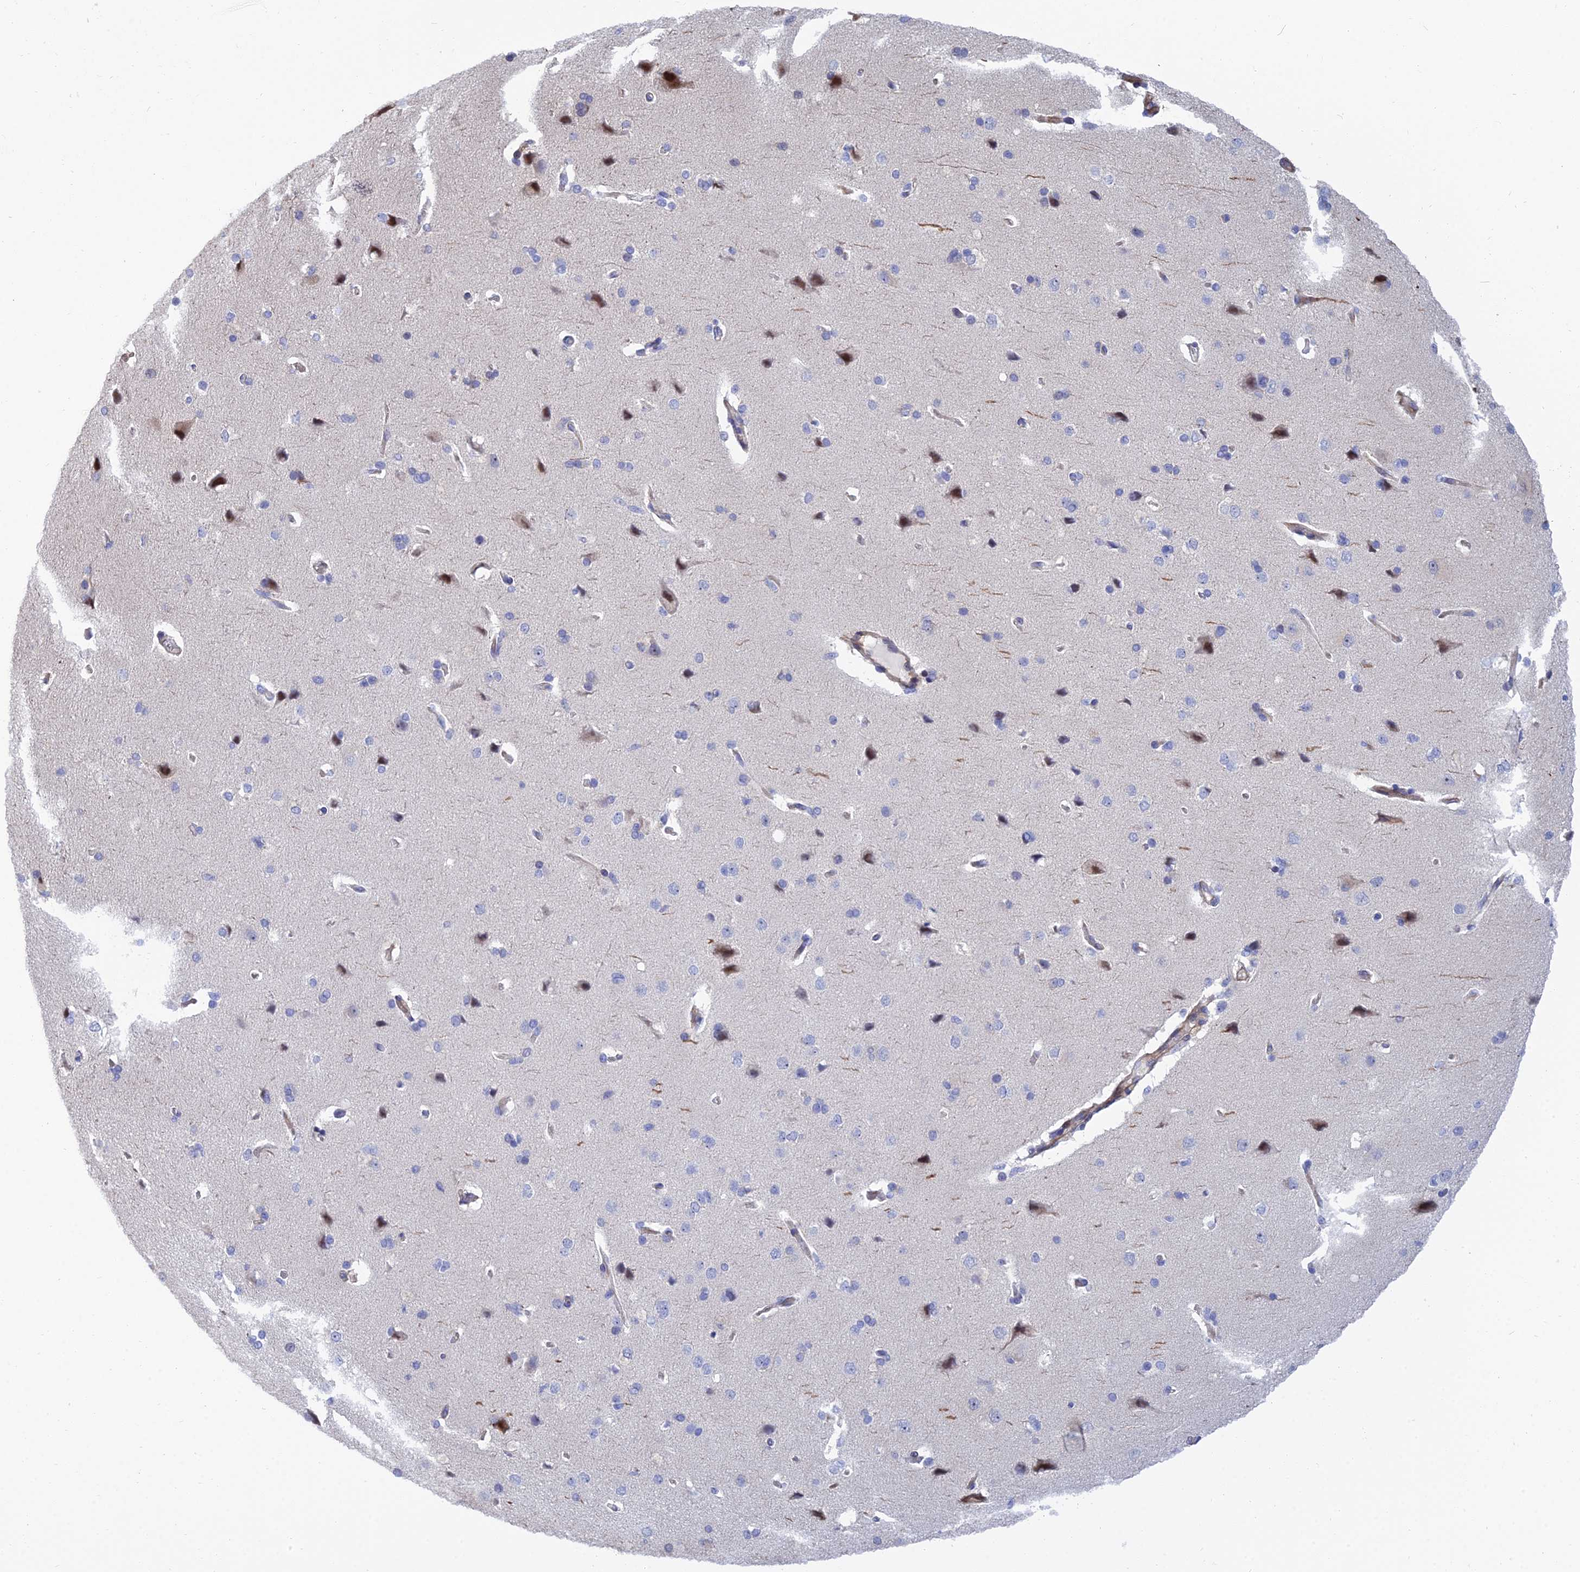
{"staining": {"intensity": "moderate", "quantity": "<25%", "location": "cytoplasmic/membranous"}, "tissue": "cerebral cortex", "cell_type": "Endothelial cells", "image_type": "normal", "snomed": [{"axis": "morphology", "description": "Normal tissue, NOS"}, {"axis": "topography", "description": "Cerebral cortex"}], "caption": "Protein staining reveals moderate cytoplasmic/membranous positivity in approximately <25% of endothelial cells in unremarkable cerebral cortex. (DAB (3,3'-diaminobenzidine) IHC, brown staining for protein, blue staining for nuclei).", "gene": "TRIM43B", "patient": {"sex": "male", "age": 62}}